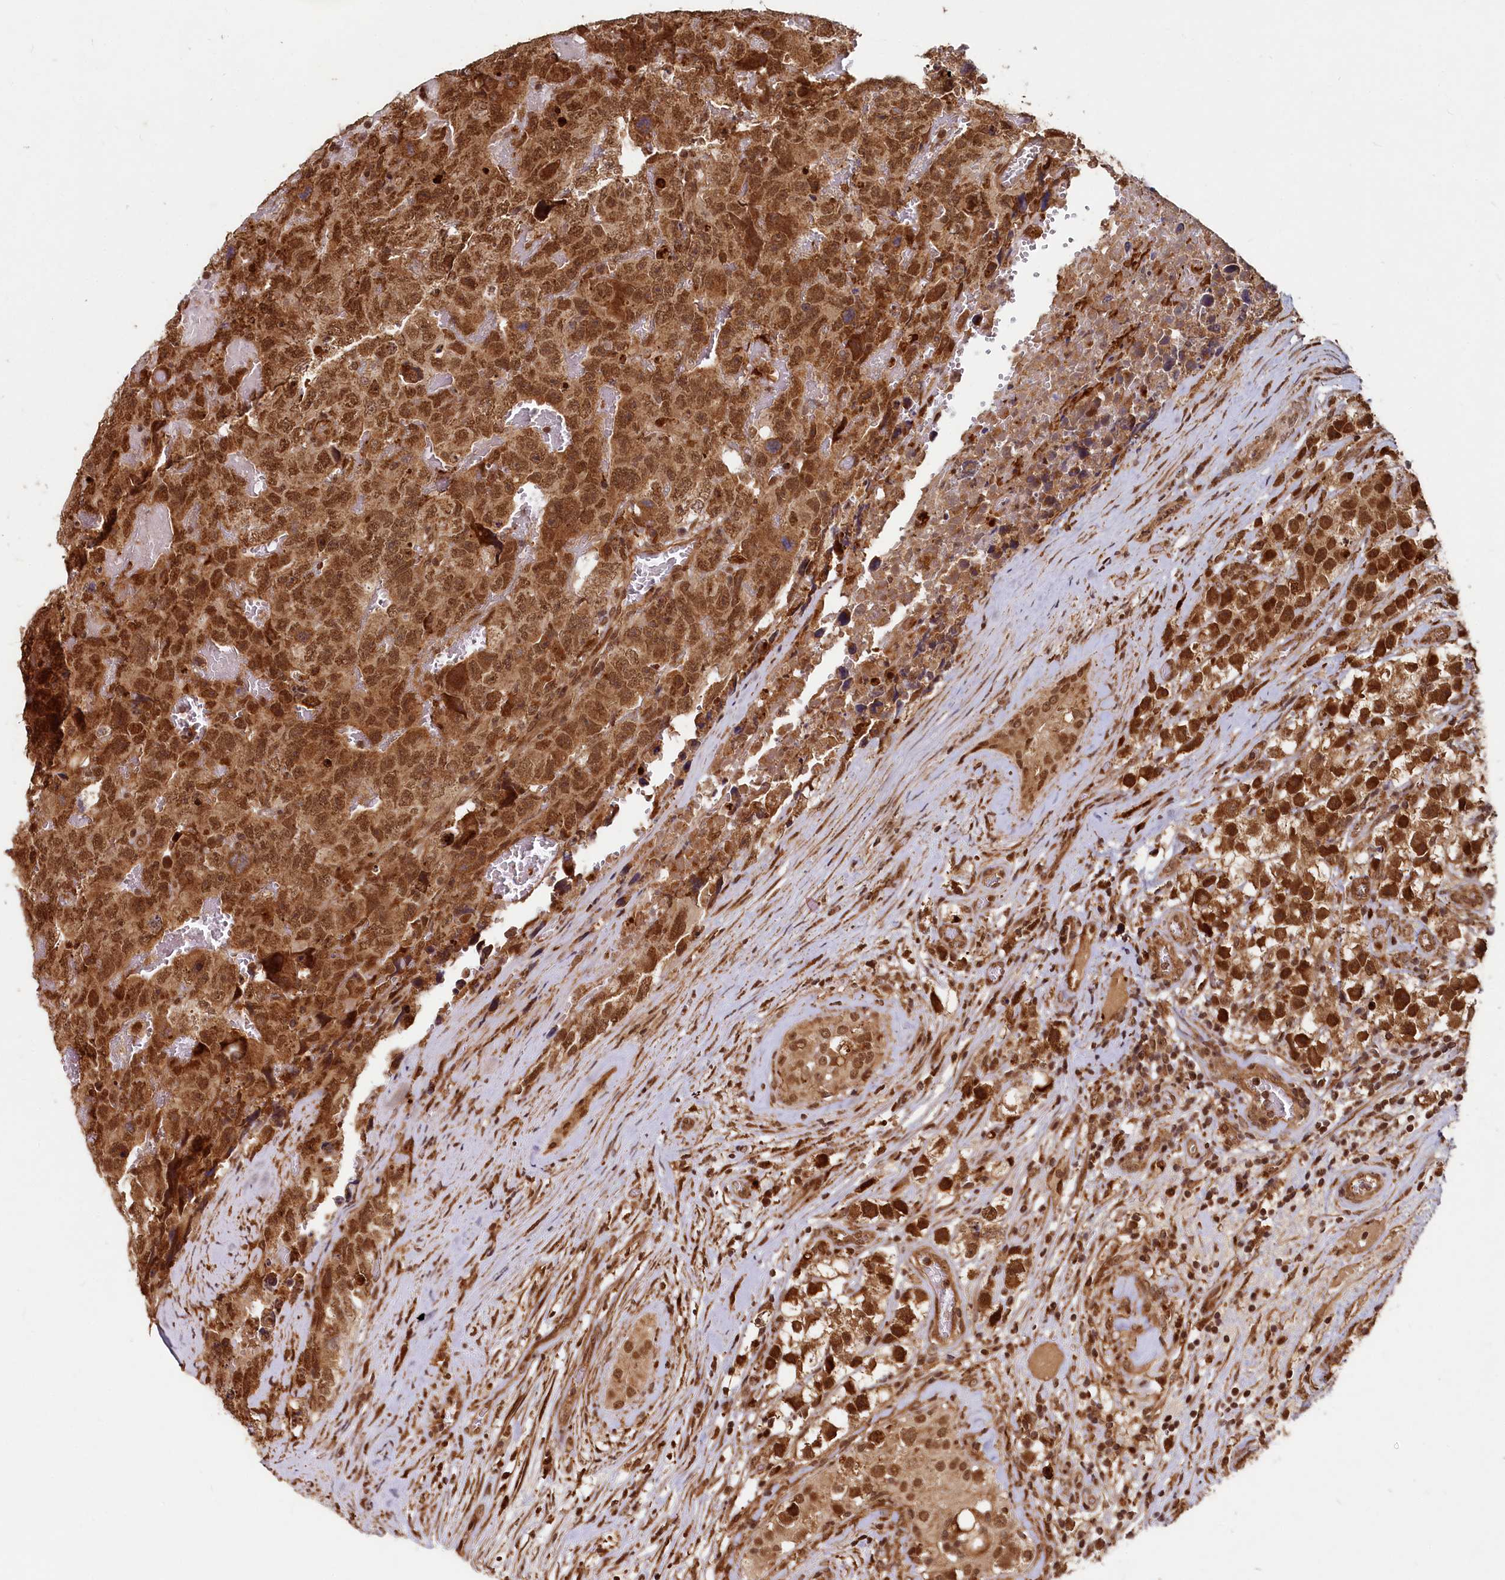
{"staining": {"intensity": "strong", "quantity": ">75%", "location": "cytoplasmic/membranous,nuclear"}, "tissue": "testis cancer", "cell_type": "Tumor cells", "image_type": "cancer", "snomed": [{"axis": "morphology", "description": "Carcinoma, Embryonal, NOS"}, {"axis": "topography", "description": "Testis"}], "caption": "IHC histopathology image of human testis embryonal carcinoma stained for a protein (brown), which demonstrates high levels of strong cytoplasmic/membranous and nuclear positivity in approximately >75% of tumor cells.", "gene": "TRIM23", "patient": {"sex": "male", "age": 45}}